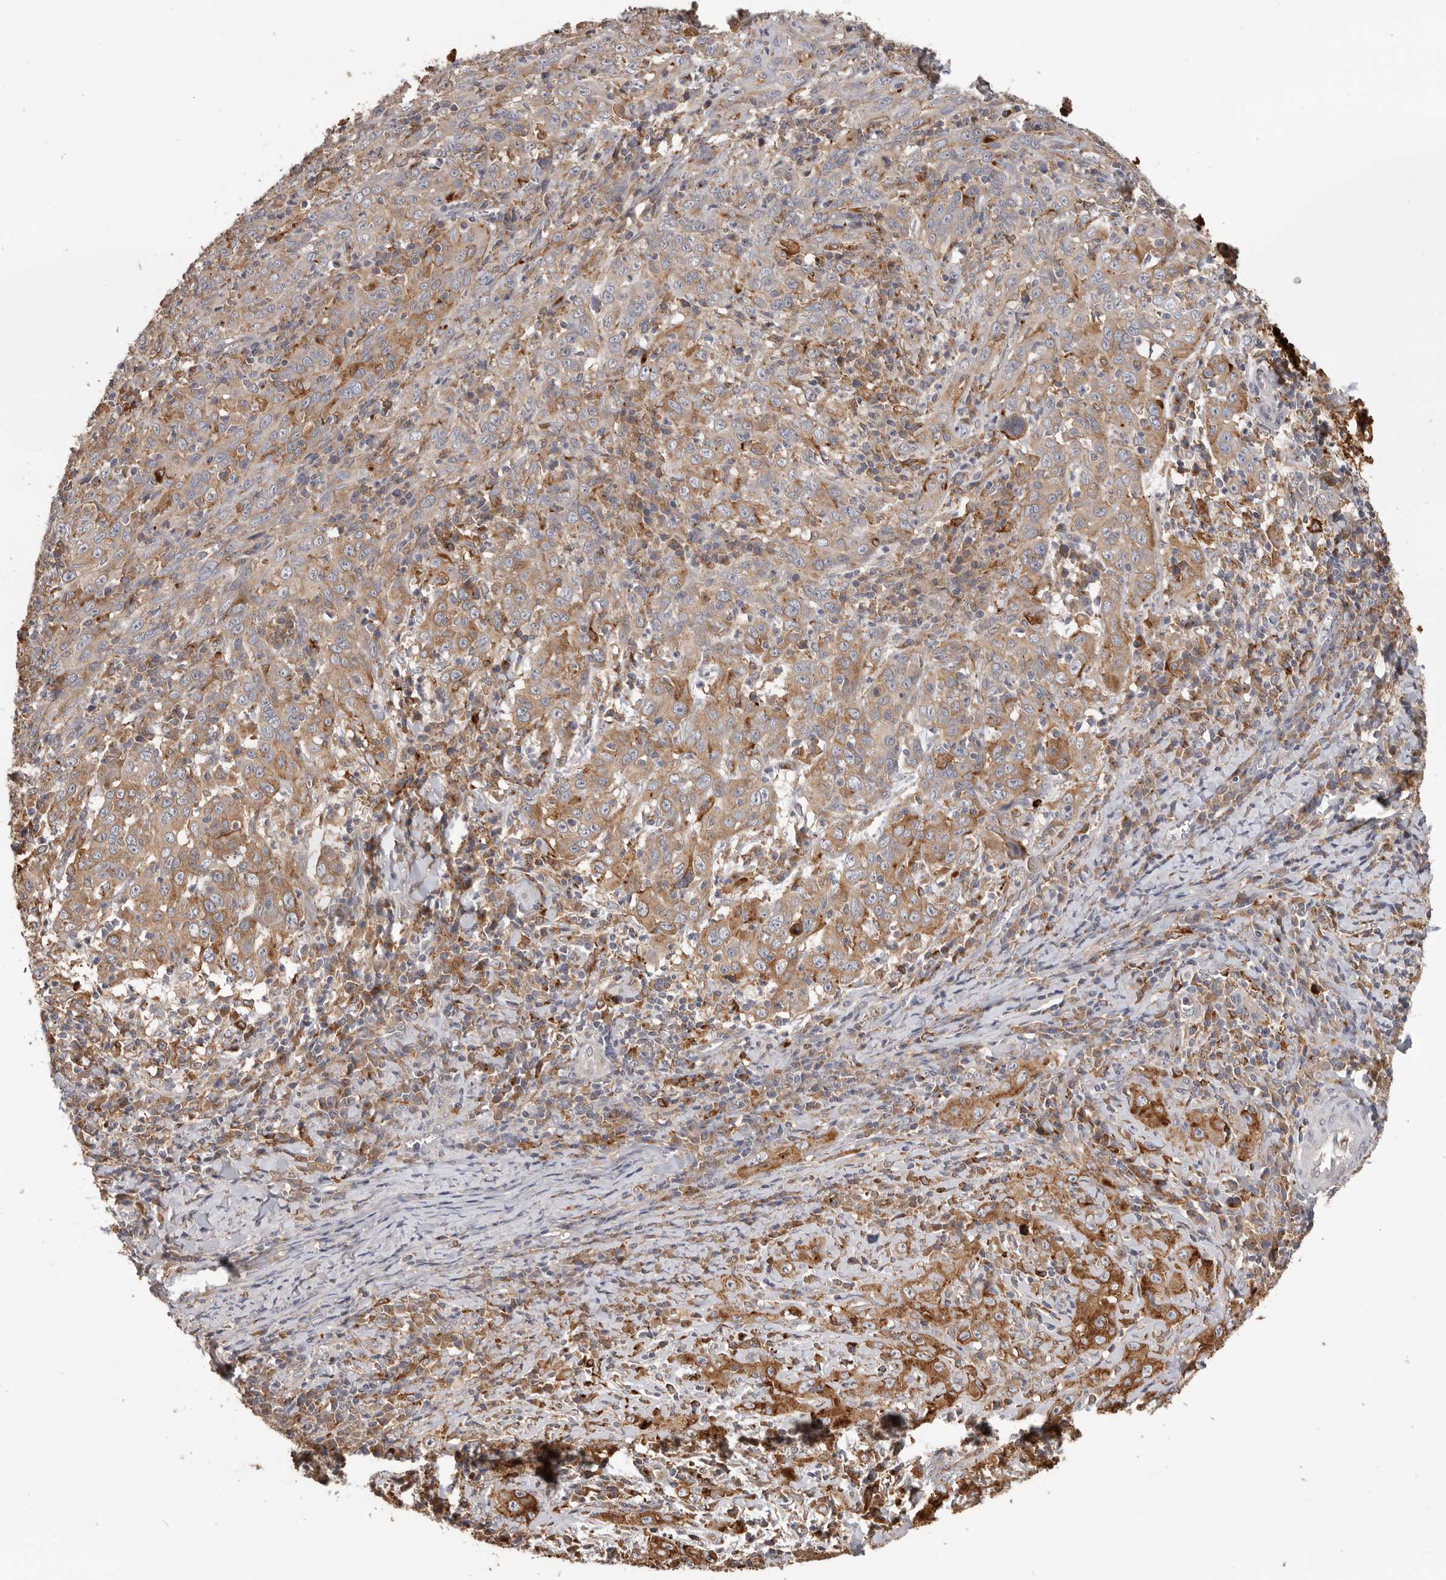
{"staining": {"intensity": "moderate", "quantity": ">75%", "location": "cytoplasmic/membranous"}, "tissue": "cervical cancer", "cell_type": "Tumor cells", "image_type": "cancer", "snomed": [{"axis": "morphology", "description": "Squamous cell carcinoma, NOS"}, {"axis": "topography", "description": "Cervix"}], "caption": "Immunohistochemical staining of cervical cancer displays medium levels of moderate cytoplasmic/membranous staining in about >75% of tumor cells.", "gene": "TFRC", "patient": {"sex": "female", "age": 46}}